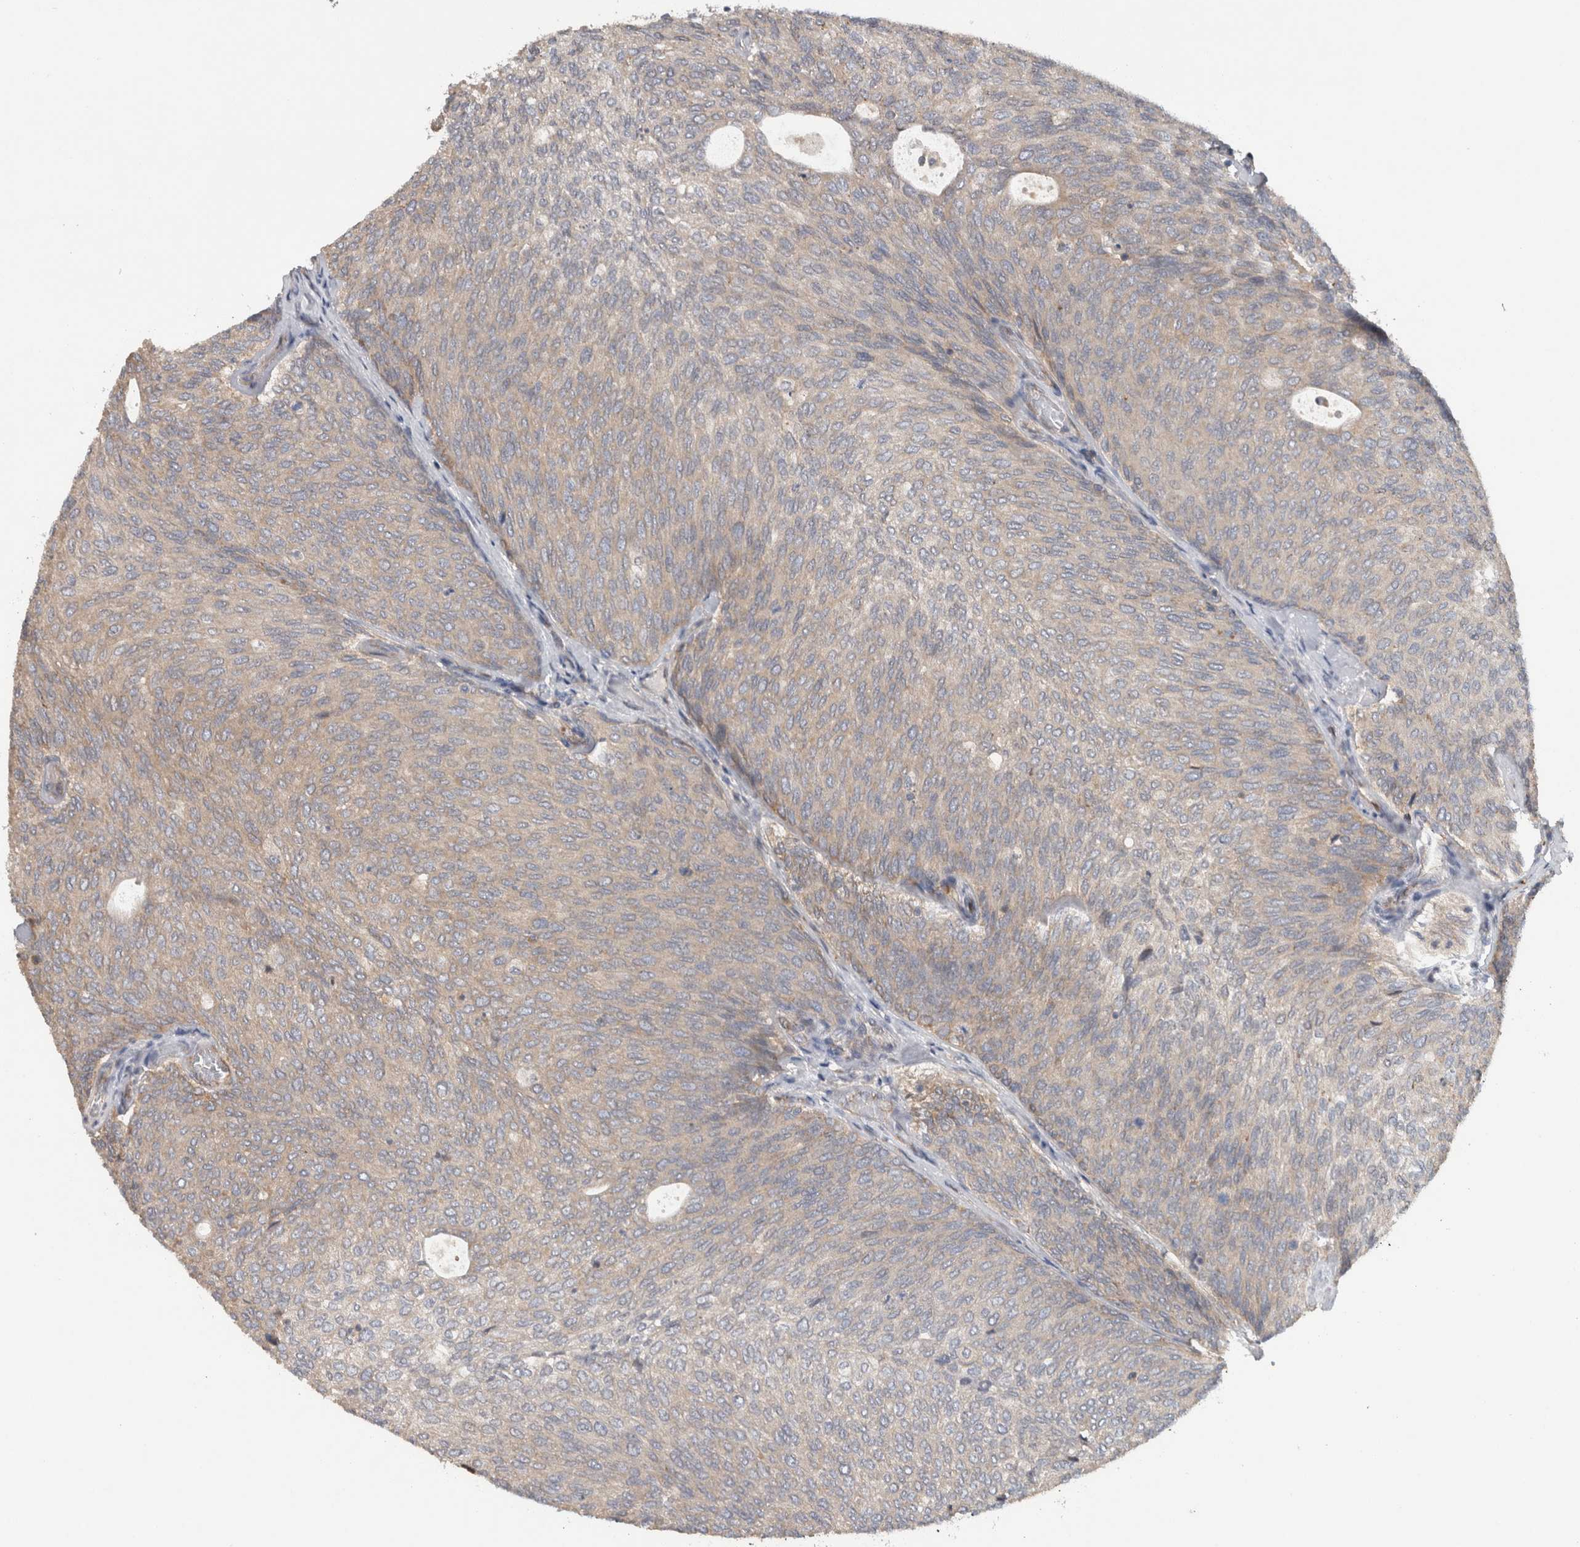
{"staining": {"intensity": "weak", "quantity": "<25%", "location": "cytoplasmic/membranous"}, "tissue": "urothelial cancer", "cell_type": "Tumor cells", "image_type": "cancer", "snomed": [{"axis": "morphology", "description": "Urothelial carcinoma, Low grade"}, {"axis": "topography", "description": "Urinary bladder"}], "caption": "The IHC micrograph has no significant positivity in tumor cells of urothelial cancer tissue. (Brightfield microscopy of DAB immunohistochemistry at high magnification).", "gene": "TARBP1", "patient": {"sex": "female", "age": 79}}